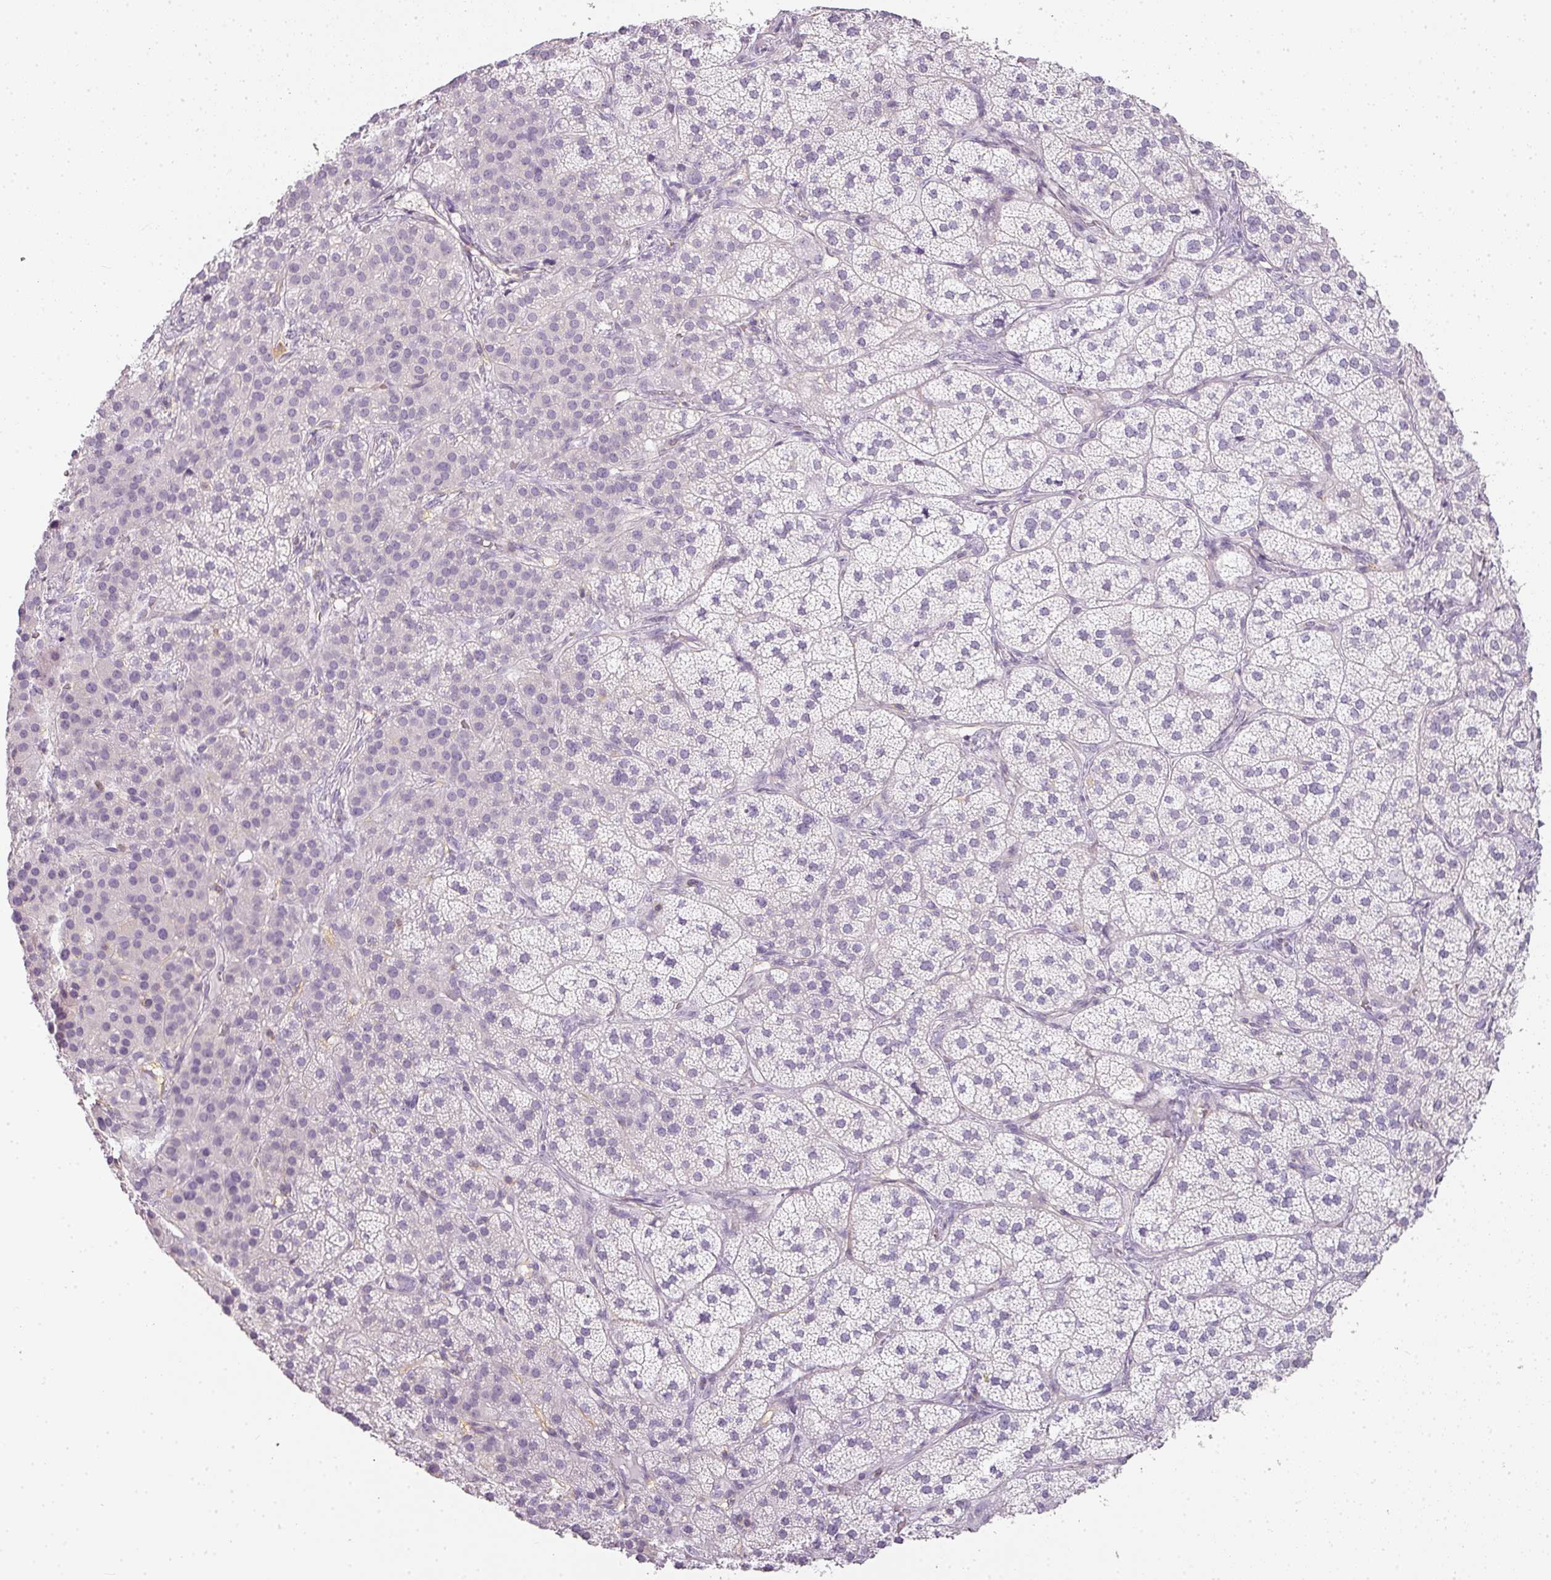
{"staining": {"intensity": "negative", "quantity": "none", "location": "none"}, "tissue": "adrenal gland", "cell_type": "Glandular cells", "image_type": "normal", "snomed": [{"axis": "morphology", "description": "Normal tissue, NOS"}, {"axis": "topography", "description": "Adrenal gland"}], "caption": "An IHC micrograph of normal adrenal gland is shown. There is no staining in glandular cells of adrenal gland.", "gene": "TMEM42", "patient": {"sex": "female", "age": 58}}